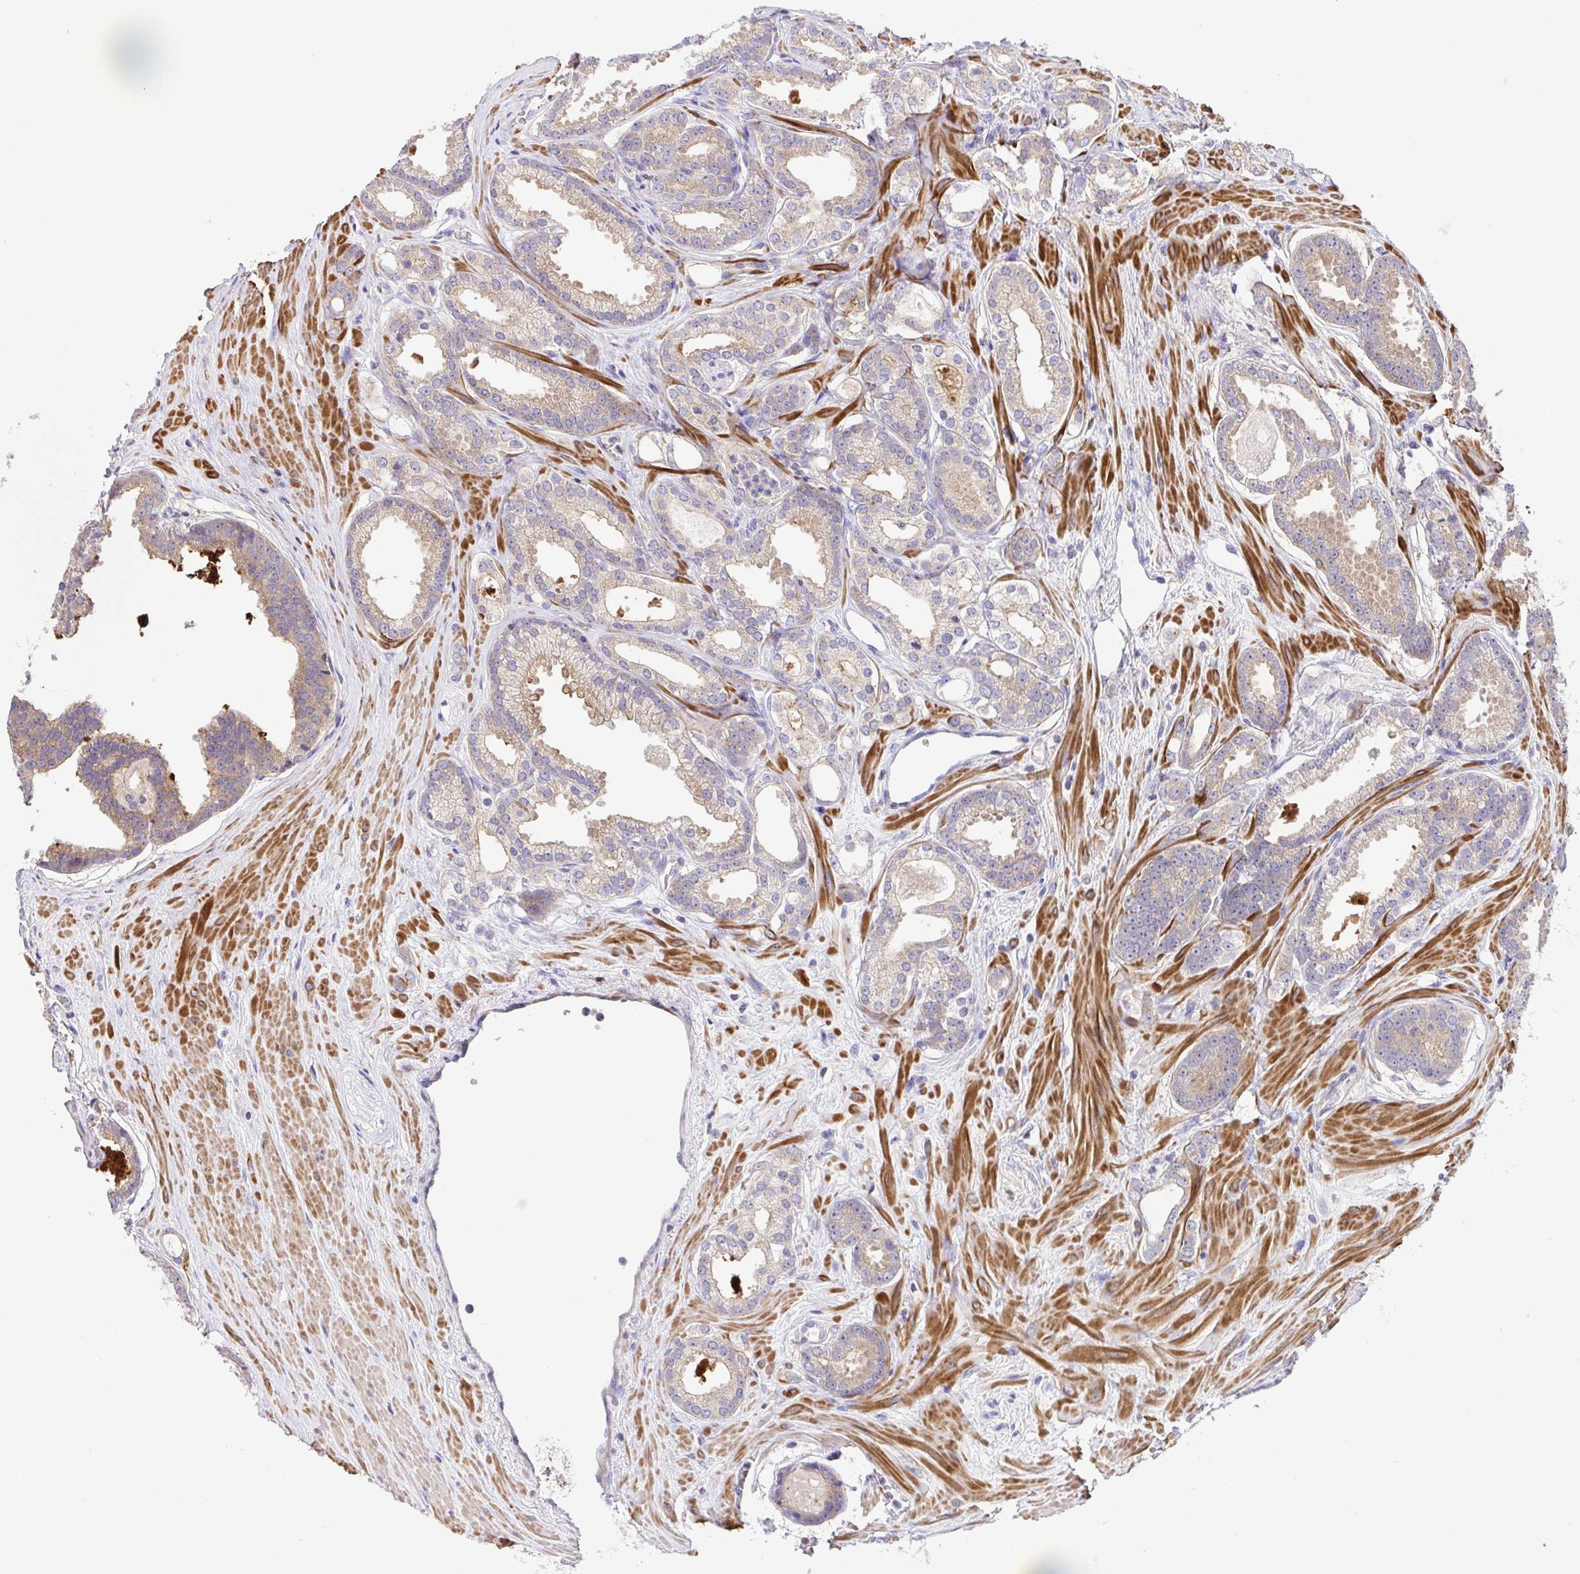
{"staining": {"intensity": "weak", "quantity": ">75%", "location": "cytoplasmic/membranous"}, "tissue": "prostate cancer", "cell_type": "Tumor cells", "image_type": "cancer", "snomed": [{"axis": "morphology", "description": "Adenocarcinoma, Low grade"}, {"axis": "topography", "description": "Prostate"}], "caption": "Protein expression analysis of prostate adenocarcinoma (low-grade) reveals weak cytoplasmic/membranous expression in about >75% of tumor cells.", "gene": "IDE", "patient": {"sex": "male", "age": 65}}